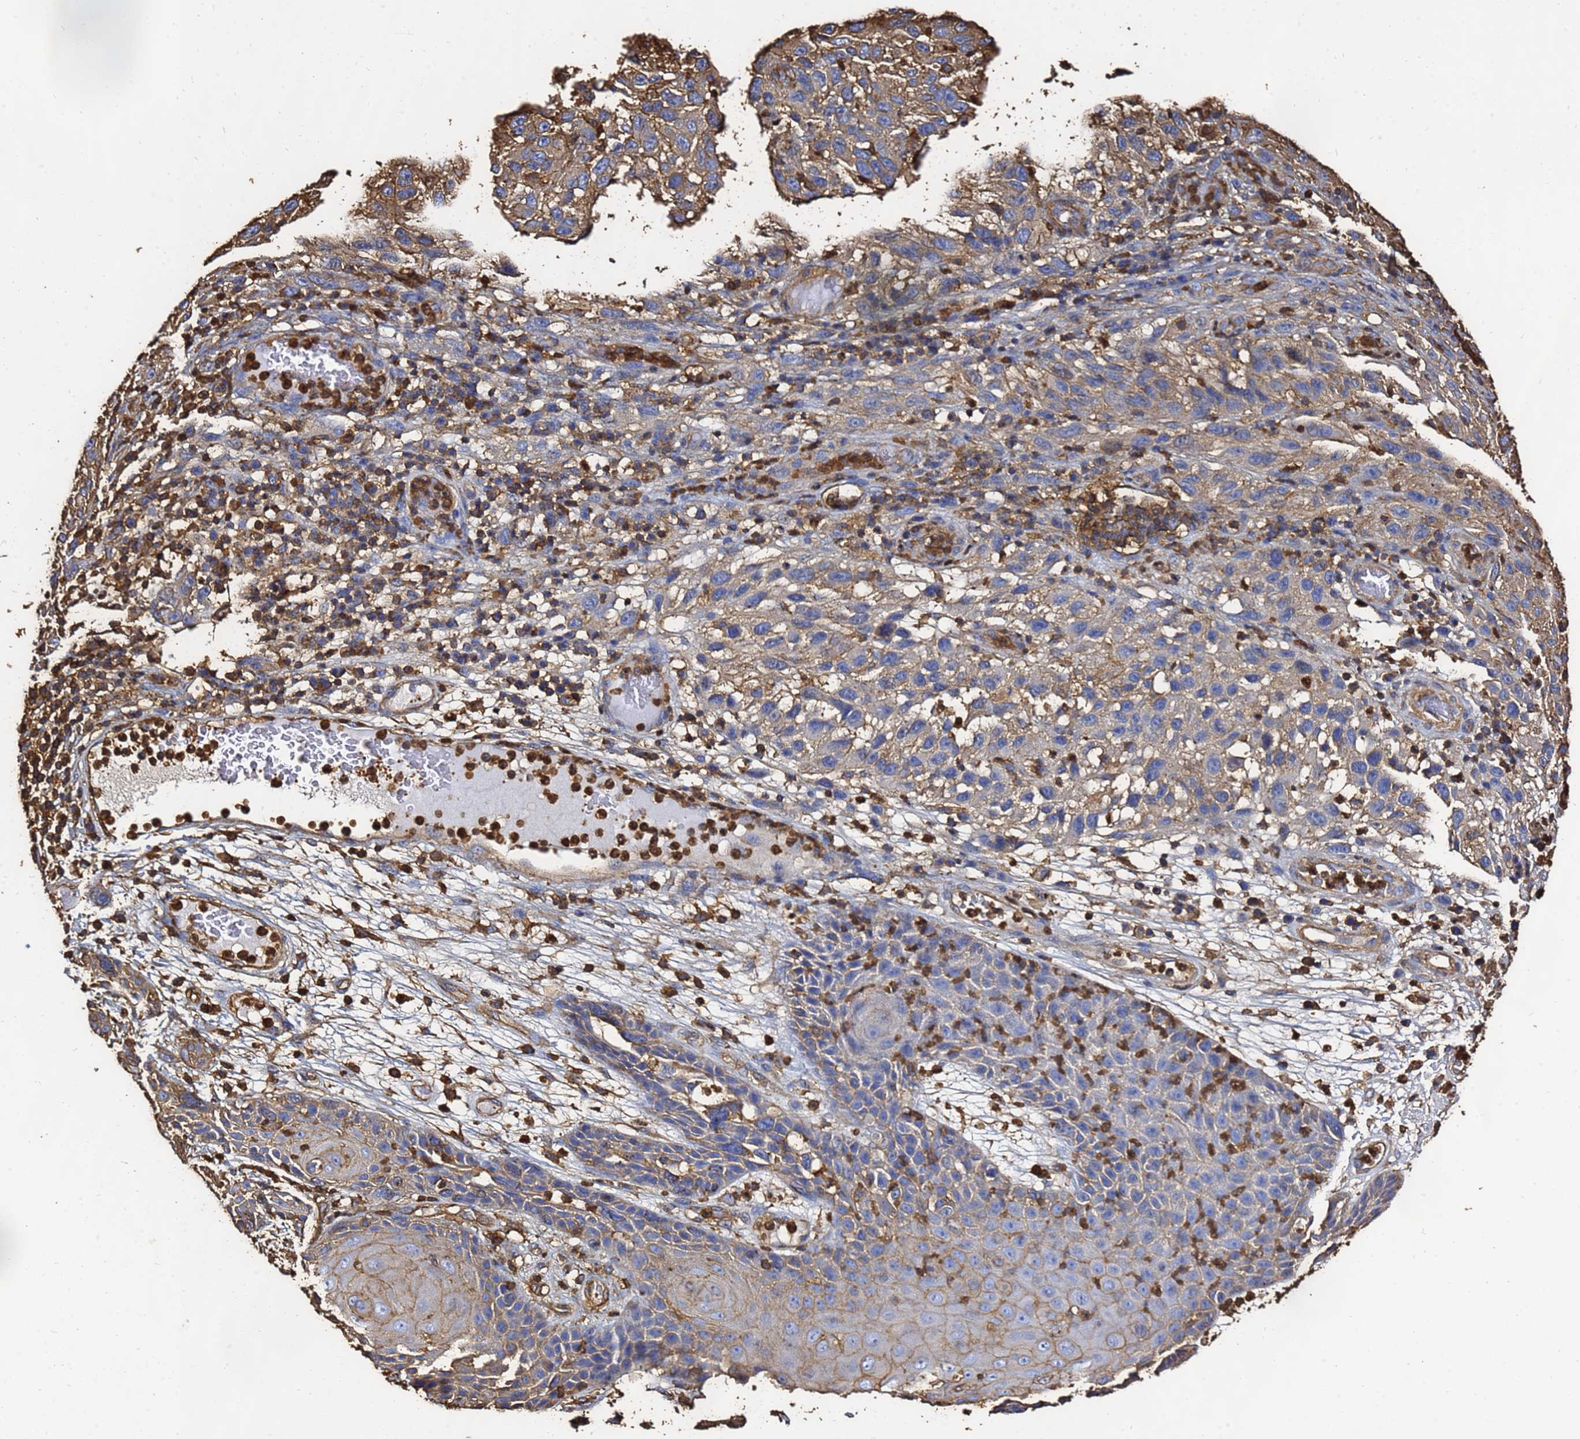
{"staining": {"intensity": "moderate", "quantity": "<25%", "location": "cytoplasmic/membranous"}, "tissue": "melanoma", "cell_type": "Tumor cells", "image_type": "cancer", "snomed": [{"axis": "morphology", "description": "Malignant melanoma, NOS"}, {"axis": "topography", "description": "Skin"}], "caption": "Protein expression analysis of malignant melanoma reveals moderate cytoplasmic/membranous positivity in about <25% of tumor cells.", "gene": "ACTB", "patient": {"sex": "female", "age": 96}}